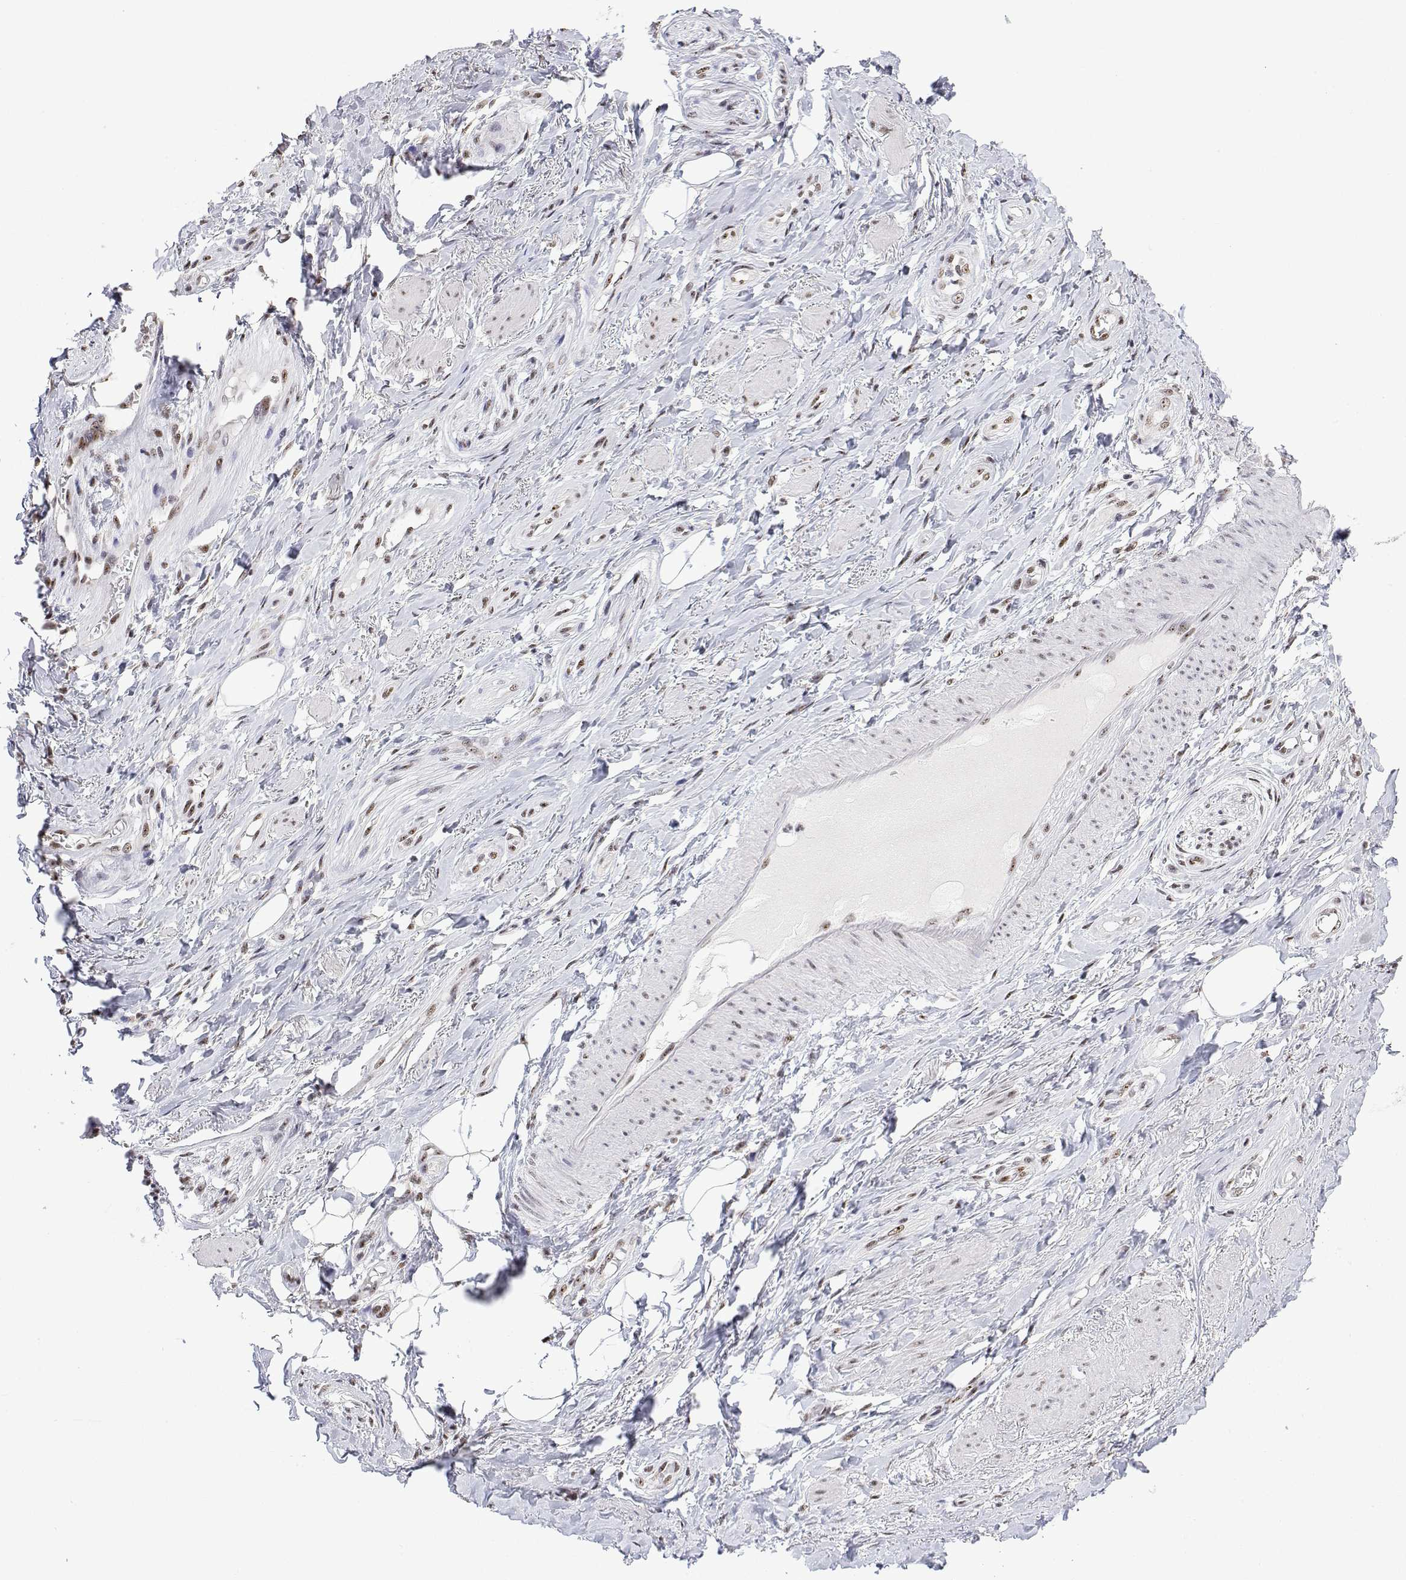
{"staining": {"intensity": "negative", "quantity": "none", "location": "none"}, "tissue": "adipose tissue", "cell_type": "Adipocytes", "image_type": "normal", "snomed": [{"axis": "morphology", "description": "Normal tissue, NOS"}, {"axis": "topography", "description": "Anal"}, {"axis": "topography", "description": "Peripheral nerve tissue"}], "caption": "Adipocytes are negative for brown protein staining in normal adipose tissue. The staining was performed using DAB (3,3'-diaminobenzidine) to visualize the protein expression in brown, while the nuclei were stained in blue with hematoxylin (Magnification: 20x).", "gene": "ADAR", "patient": {"sex": "male", "age": 53}}